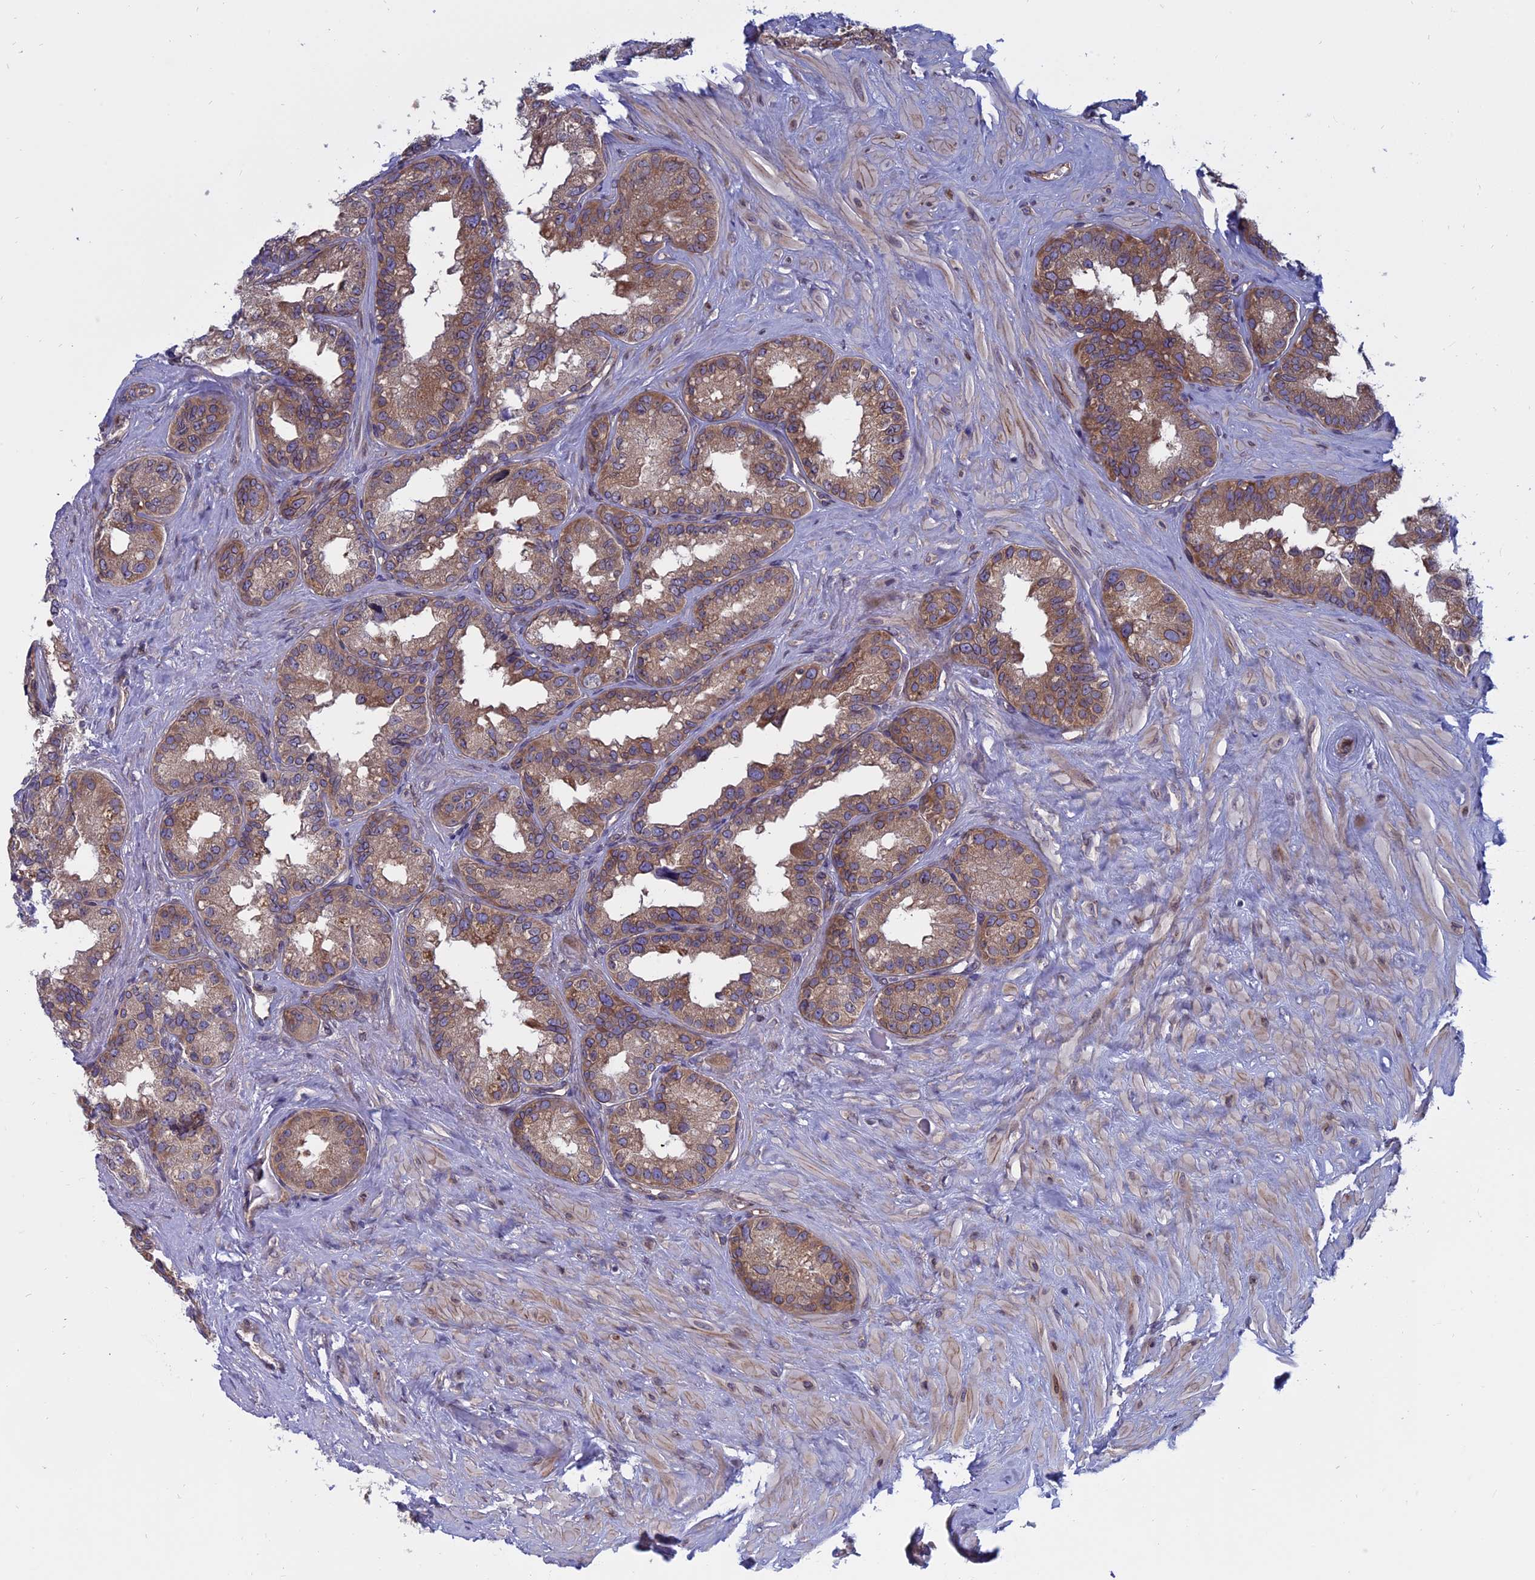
{"staining": {"intensity": "moderate", "quantity": "25%-75%", "location": "cytoplasmic/membranous"}, "tissue": "seminal vesicle", "cell_type": "Glandular cells", "image_type": "normal", "snomed": [{"axis": "morphology", "description": "Normal tissue, NOS"}, {"axis": "topography", "description": "Seminal veicle"}], "caption": "A high-resolution micrograph shows immunohistochemistry staining of unremarkable seminal vesicle, which reveals moderate cytoplasmic/membranous staining in approximately 25%-75% of glandular cells.", "gene": "NAA10", "patient": {"sex": "male", "age": 80}}